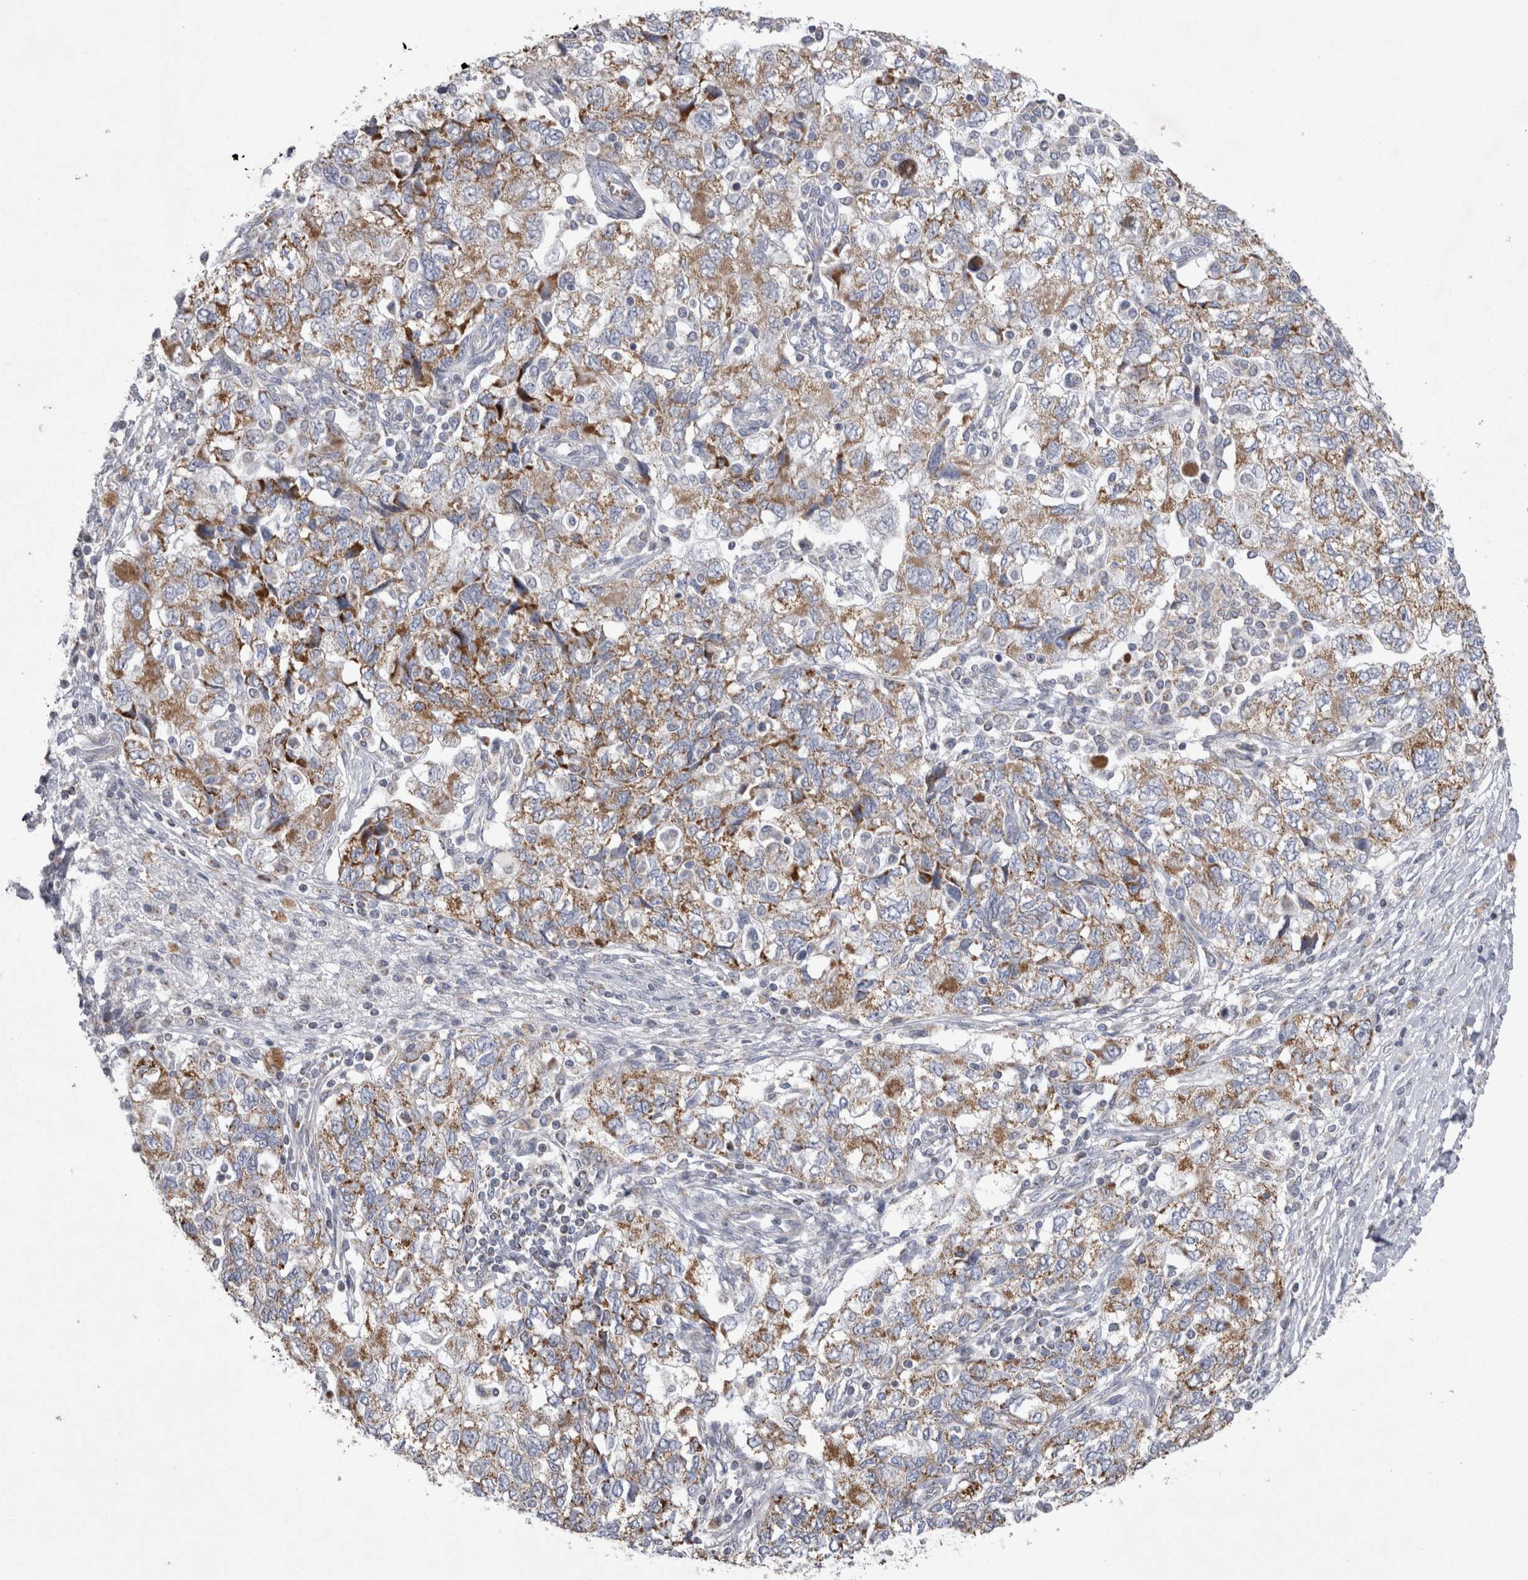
{"staining": {"intensity": "moderate", "quantity": ">75%", "location": "cytoplasmic/membranous"}, "tissue": "ovarian cancer", "cell_type": "Tumor cells", "image_type": "cancer", "snomed": [{"axis": "morphology", "description": "Carcinoma, NOS"}, {"axis": "morphology", "description": "Cystadenocarcinoma, serous, NOS"}, {"axis": "topography", "description": "Ovary"}], "caption": "The micrograph demonstrates a brown stain indicating the presence of a protein in the cytoplasmic/membranous of tumor cells in ovarian serous cystadenocarcinoma.", "gene": "HDHD3", "patient": {"sex": "female", "age": 69}}